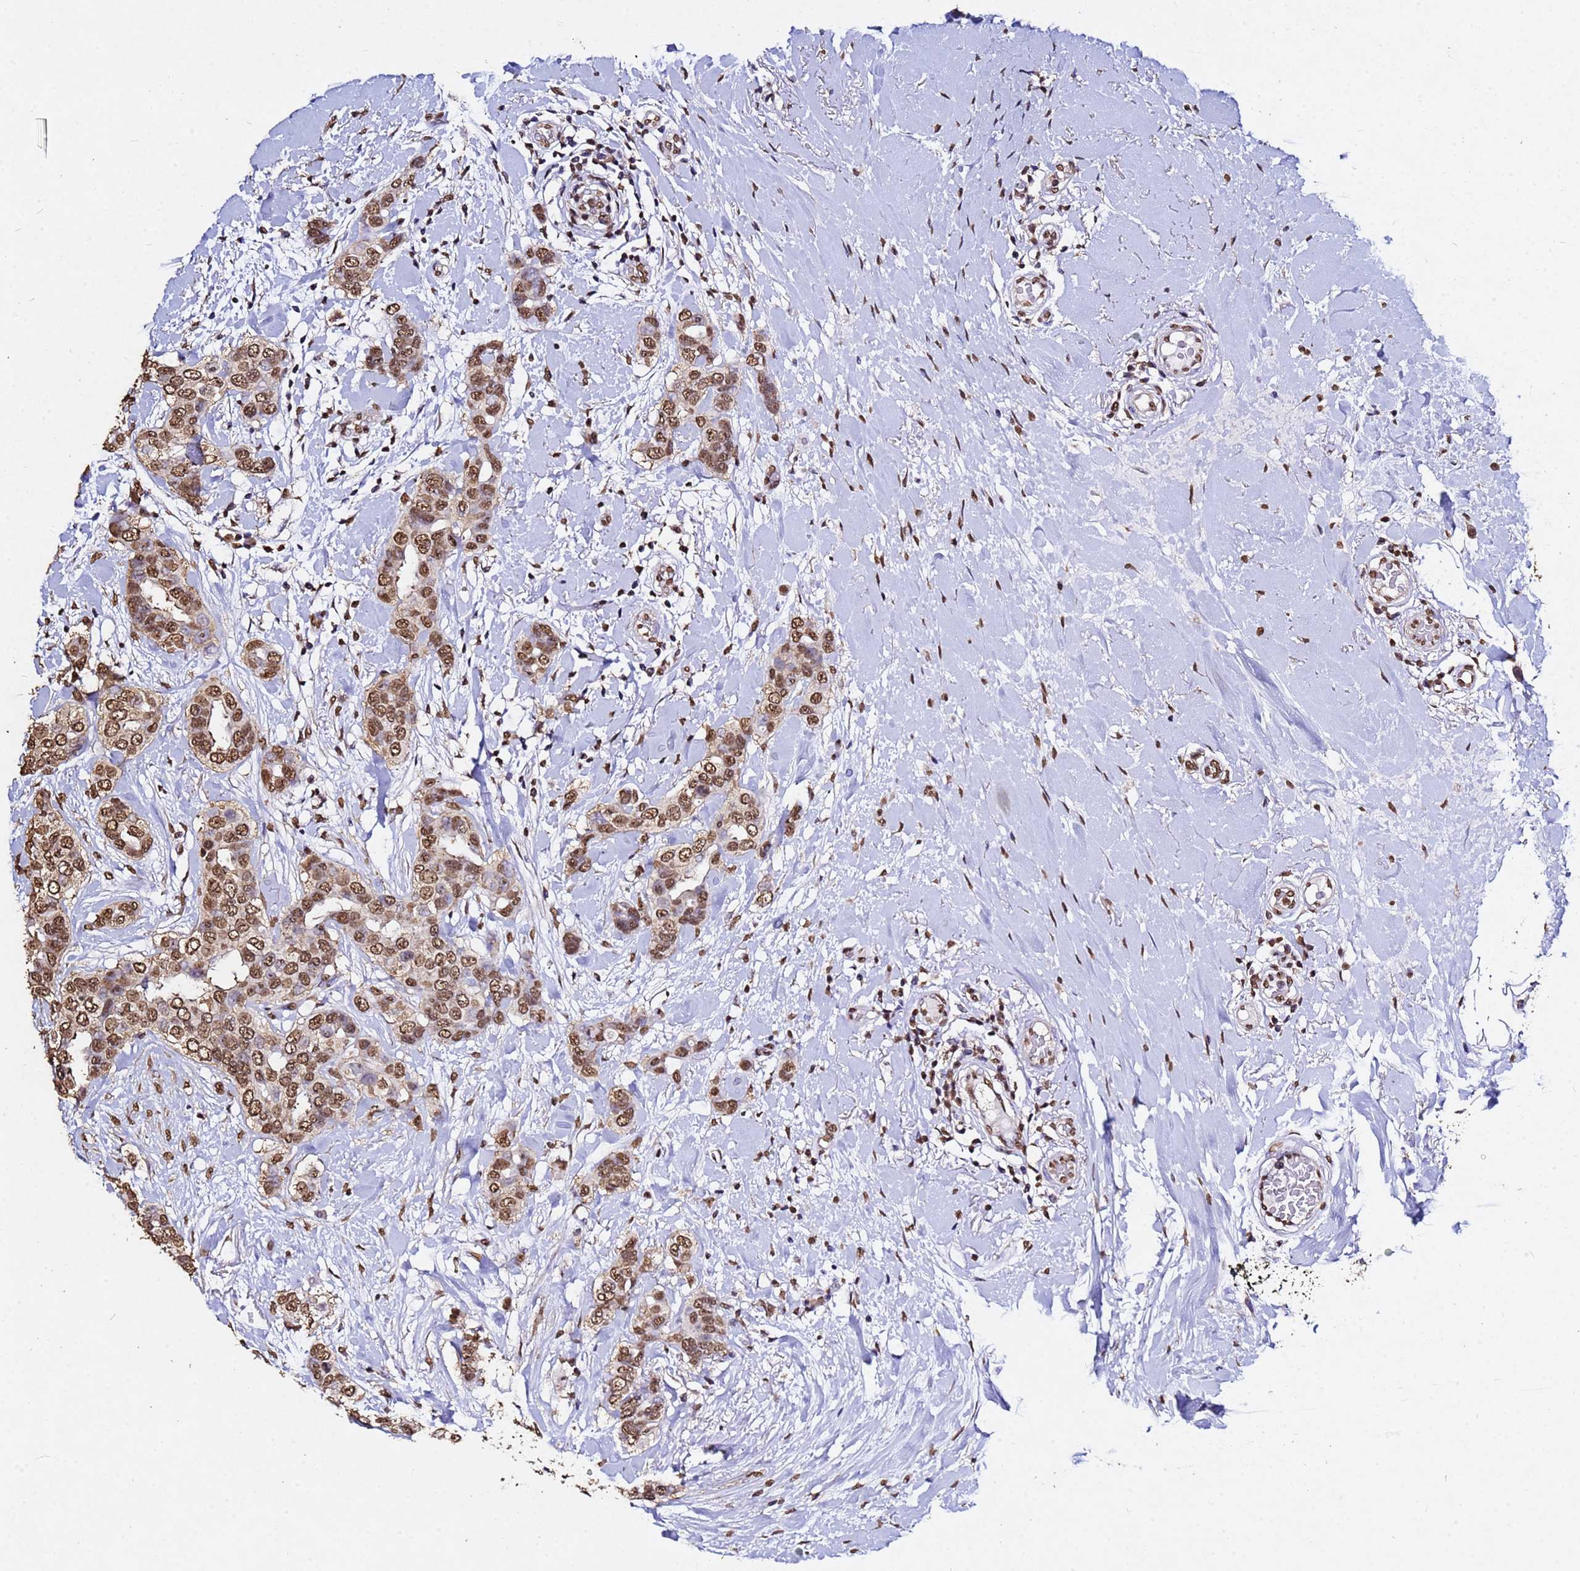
{"staining": {"intensity": "moderate", "quantity": ">75%", "location": "nuclear"}, "tissue": "breast cancer", "cell_type": "Tumor cells", "image_type": "cancer", "snomed": [{"axis": "morphology", "description": "Lobular carcinoma"}, {"axis": "topography", "description": "Breast"}], "caption": "Immunohistochemical staining of breast lobular carcinoma shows moderate nuclear protein positivity in approximately >75% of tumor cells.", "gene": "MYOCD", "patient": {"sex": "female", "age": 51}}